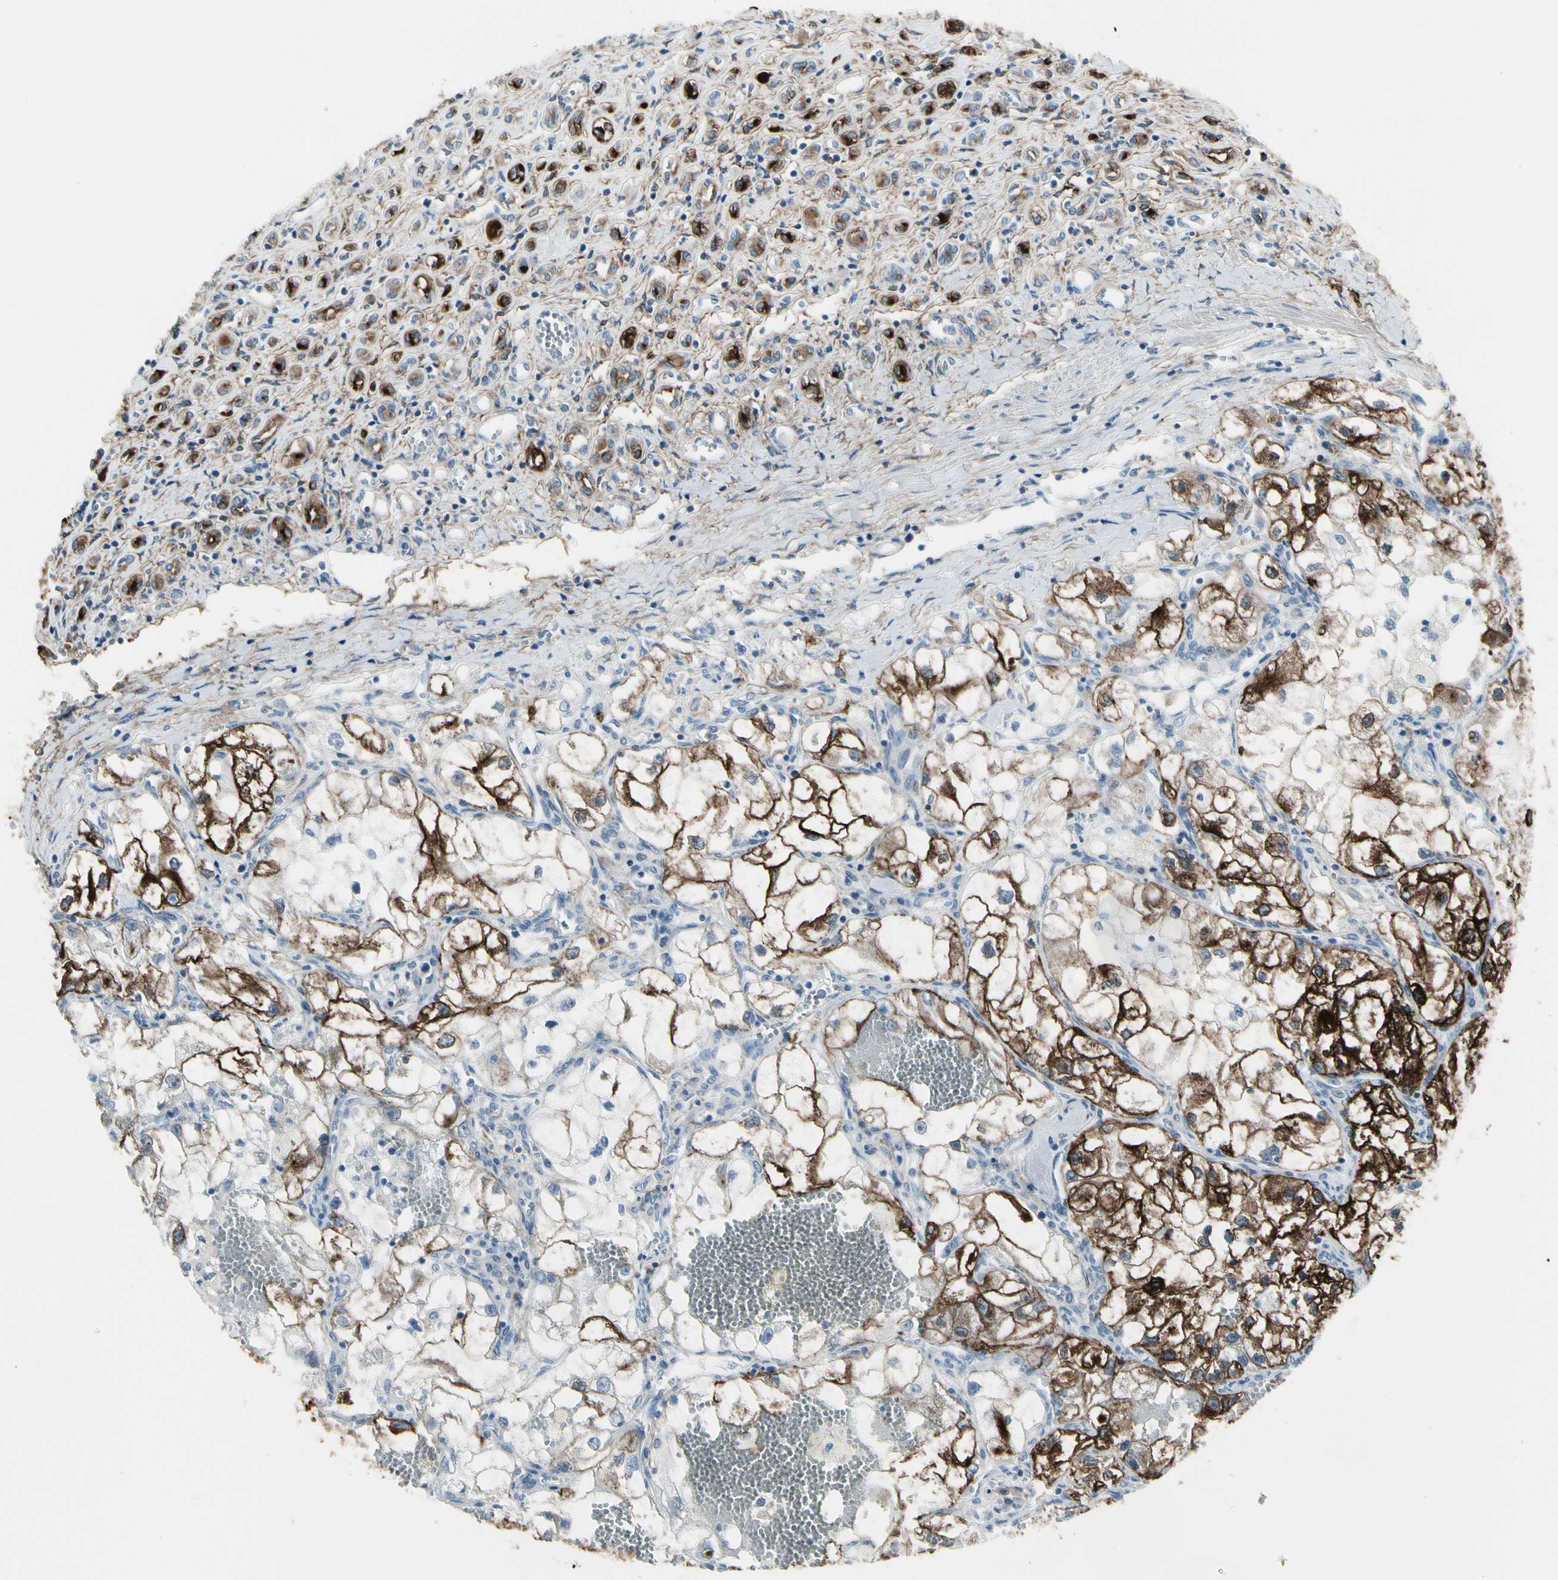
{"staining": {"intensity": "strong", "quantity": ">75%", "location": "cytoplasmic/membranous"}, "tissue": "renal cancer", "cell_type": "Tumor cells", "image_type": "cancer", "snomed": [{"axis": "morphology", "description": "Adenocarcinoma, NOS"}, {"axis": "topography", "description": "Kidney"}], "caption": "Renal adenocarcinoma stained with a protein marker shows strong staining in tumor cells.", "gene": "PIGR", "patient": {"sex": "female", "age": 70}}